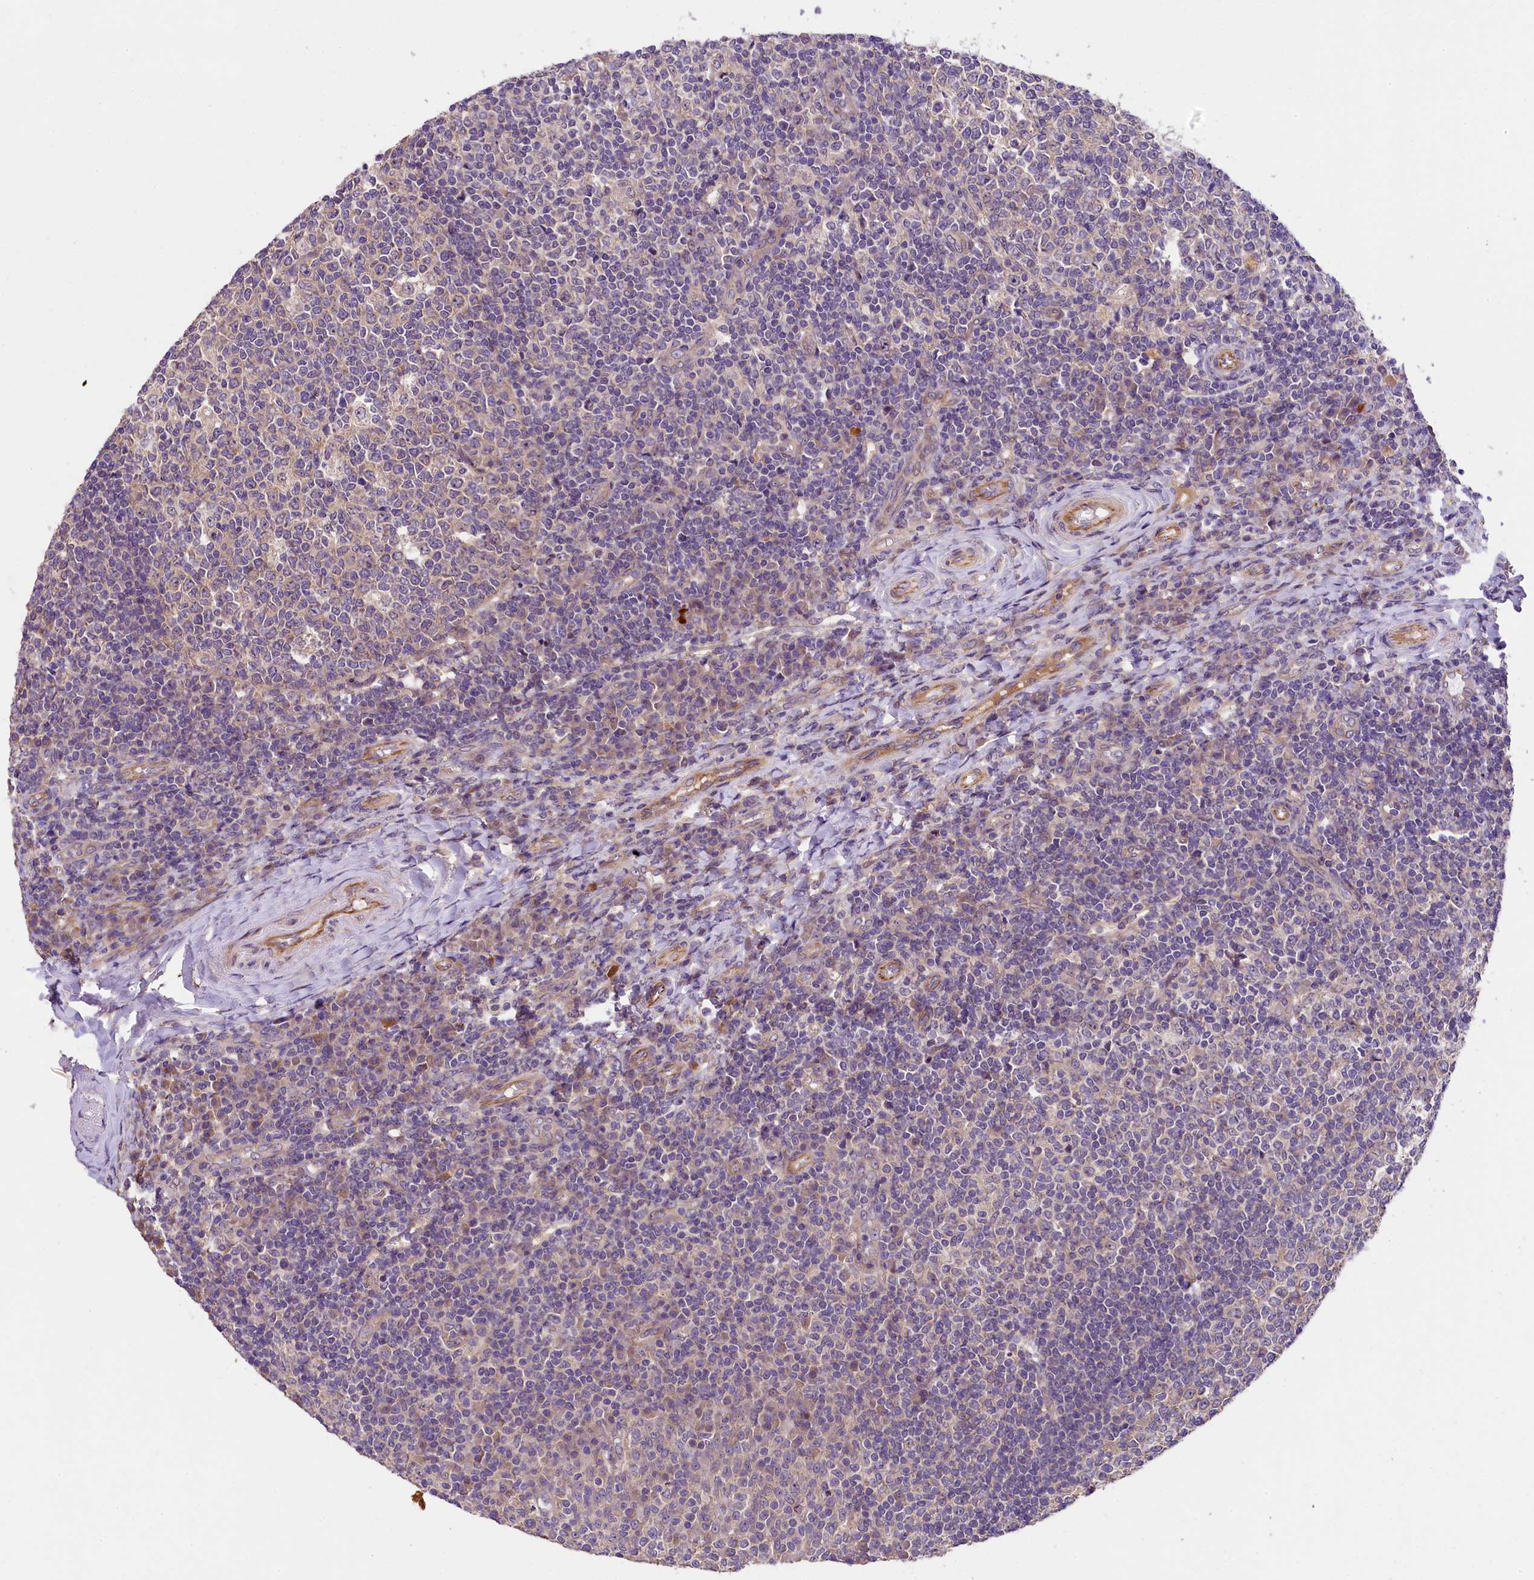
{"staining": {"intensity": "negative", "quantity": "none", "location": "none"}, "tissue": "tonsil", "cell_type": "Germinal center cells", "image_type": "normal", "snomed": [{"axis": "morphology", "description": "Normal tissue, NOS"}, {"axis": "topography", "description": "Tonsil"}], "caption": "Image shows no significant protein positivity in germinal center cells of unremarkable tonsil.", "gene": "UBXN6", "patient": {"sex": "female", "age": 19}}